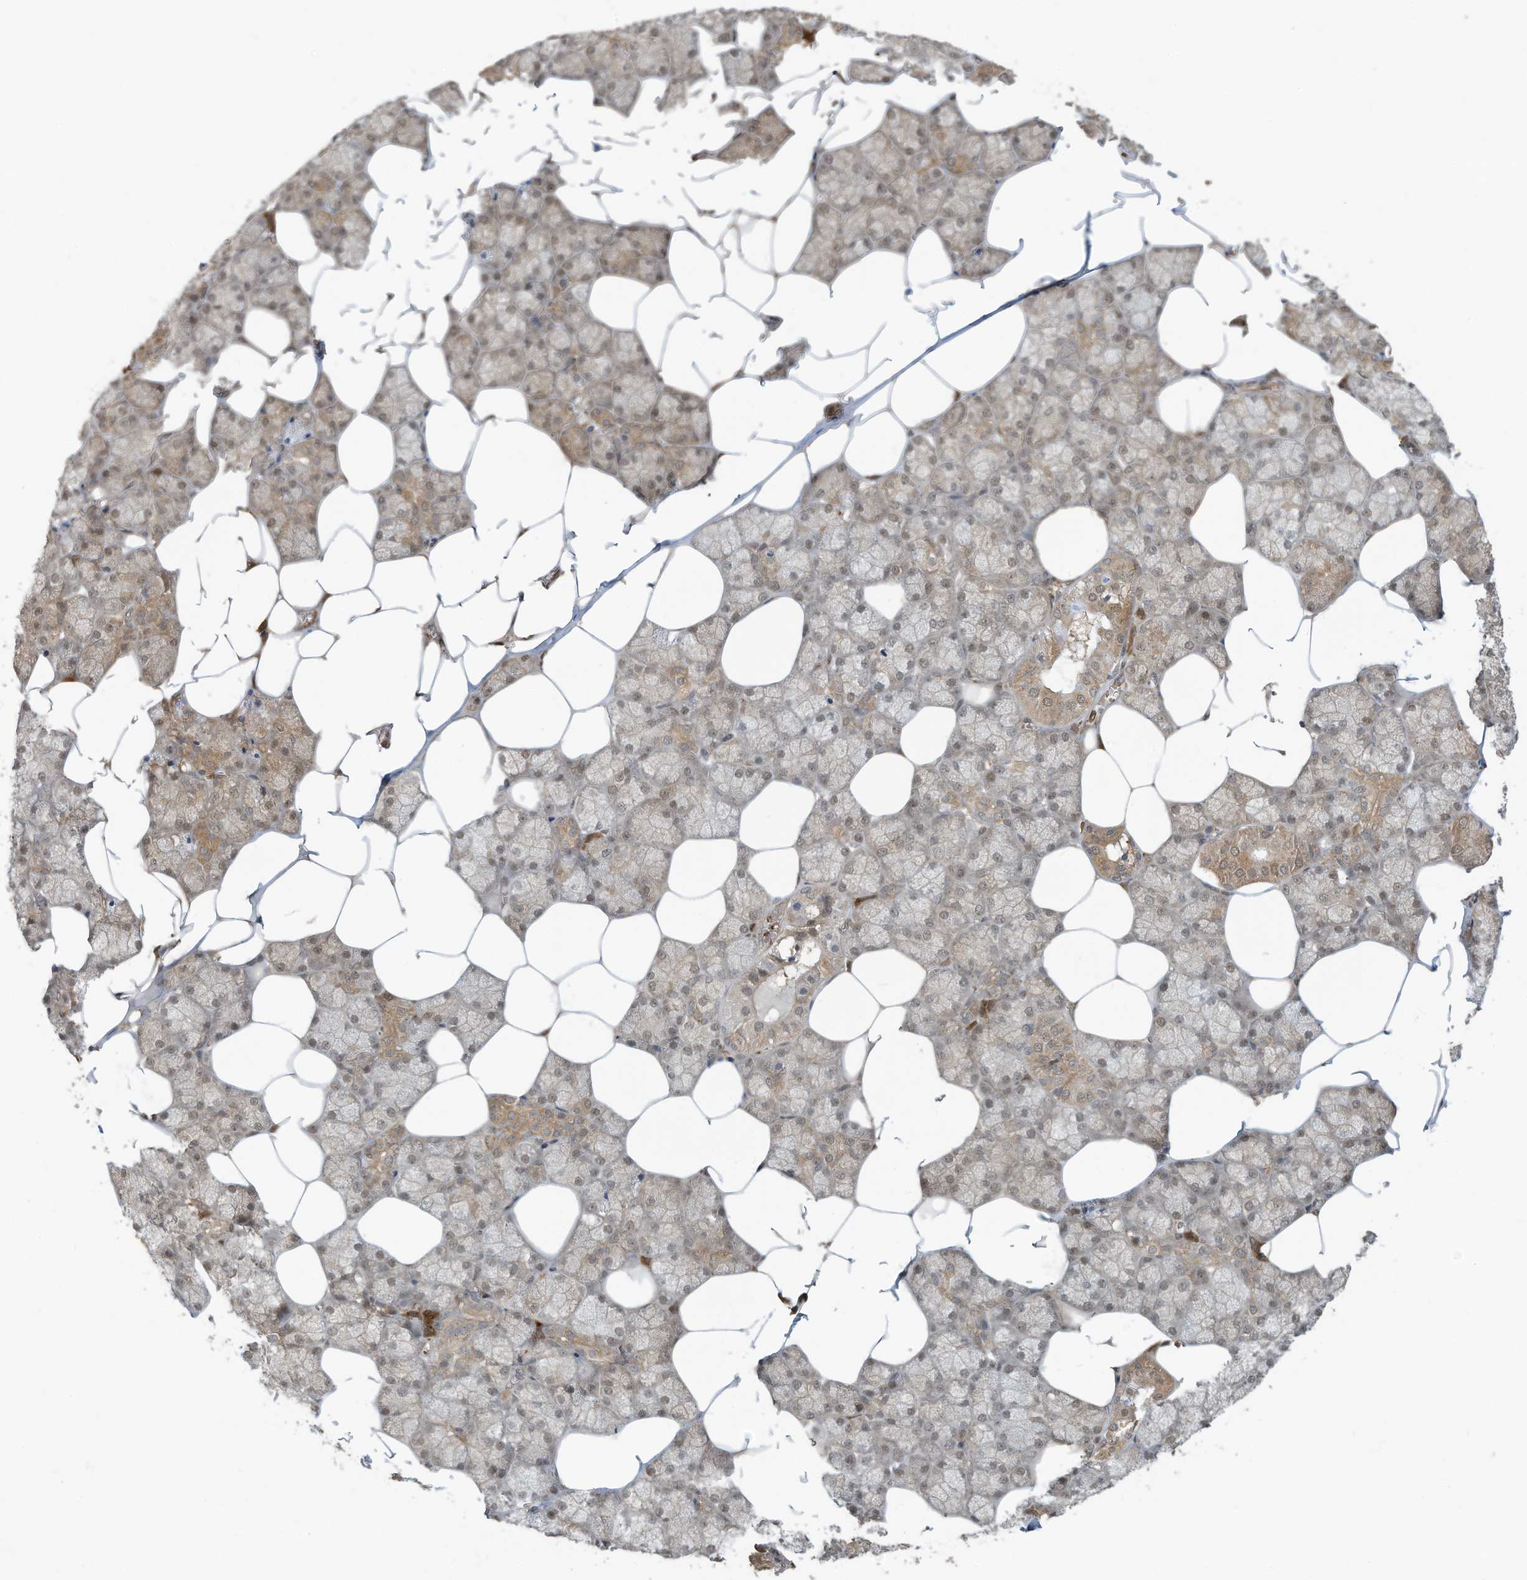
{"staining": {"intensity": "moderate", "quantity": "25%-75%", "location": "cytoplasmic/membranous"}, "tissue": "salivary gland", "cell_type": "Glandular cells", "image_type": "normal", "snomed": [{"axis": "morphology", "description": "Normal tissue, NOS"}, {"axis": "topography", "description": "Salivary gland"}], "caption": "This histopathology image reveals unremarkable salivary gland stained with IHC to label a protein in brown. The cytoplasmic/membranous of glandular cells show moderate positivity for the protein. Nuclei are counter-stained blue.", "gene": "ERI2", "patient": {"sex": "male", "age": 62}}